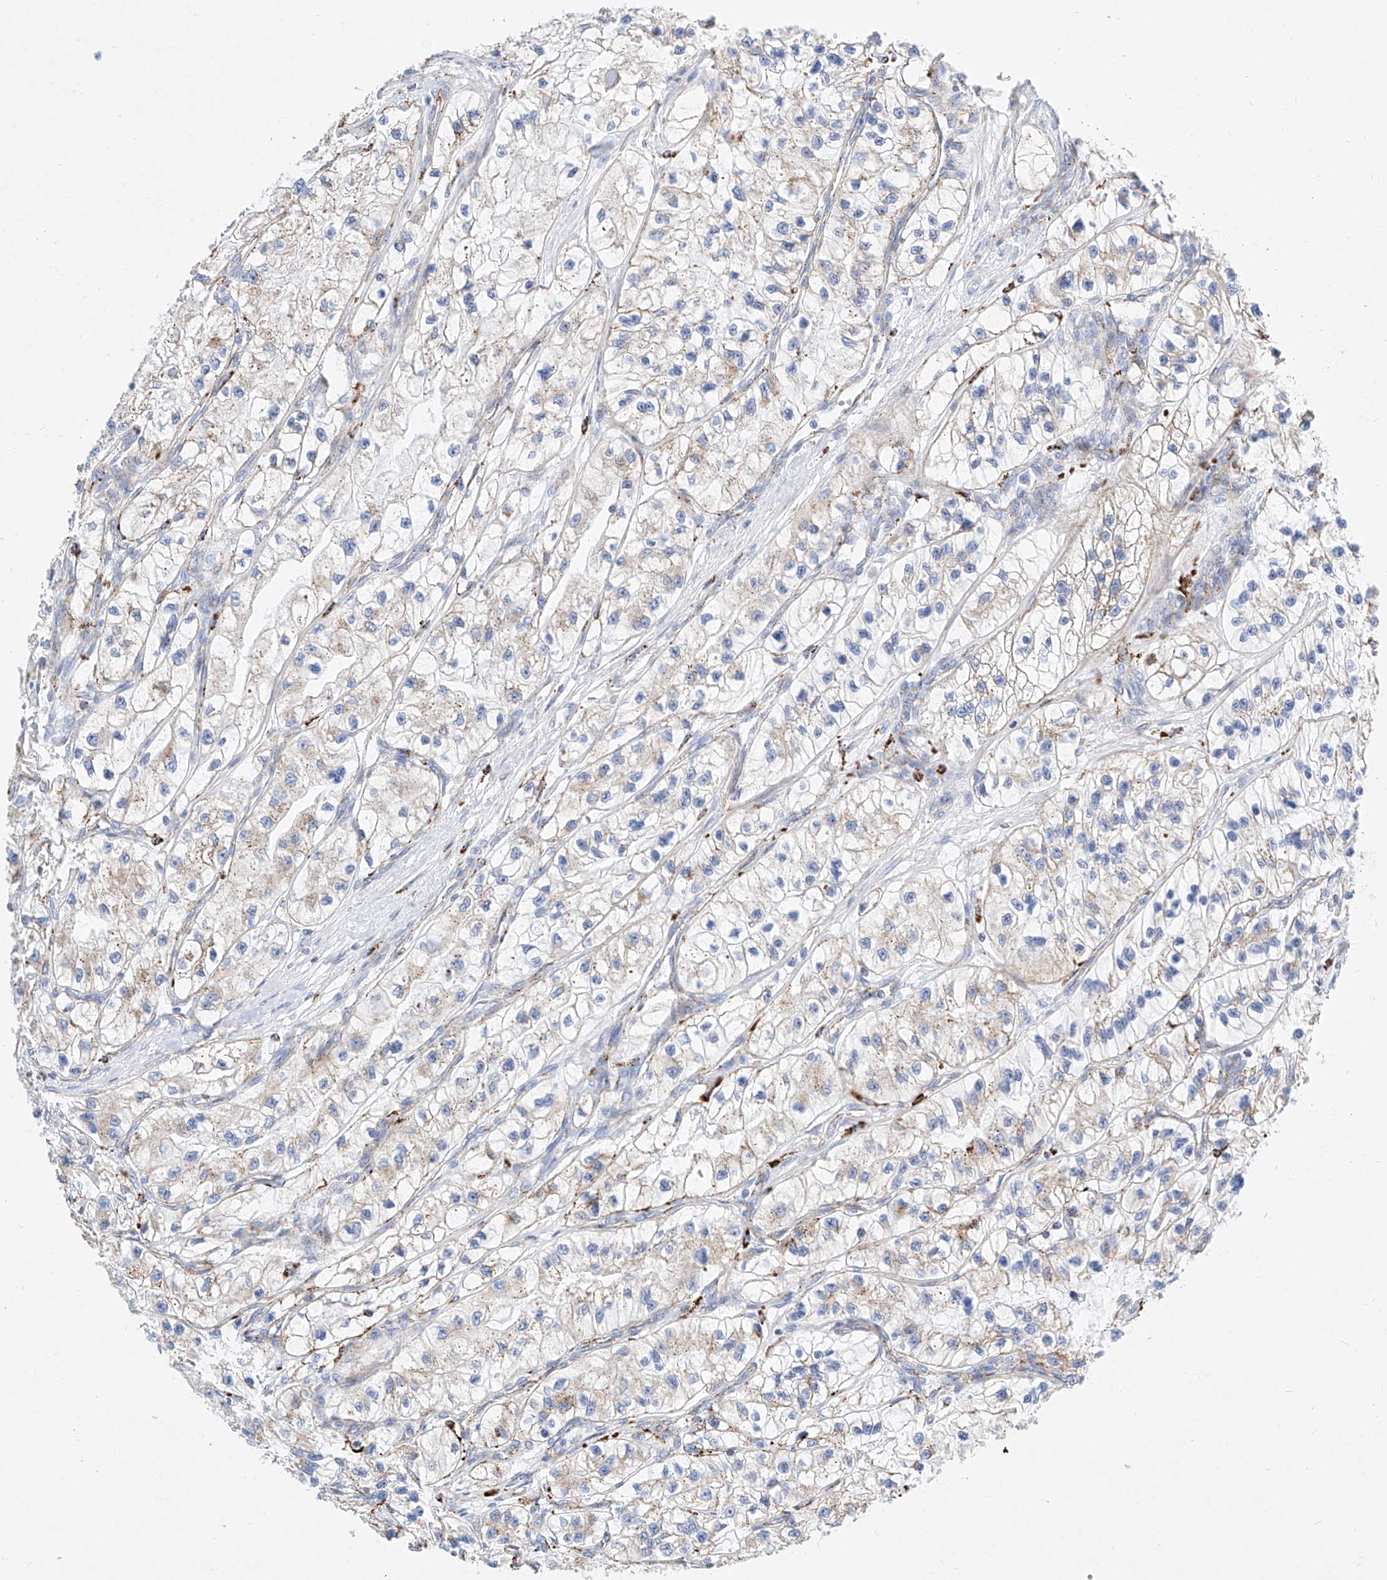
{"staining": {"intensity": "weak", "quantity": "25%-75%", "location": "cytoplasmic/membranous"}, "tissue": "renal cancer", "cell_type": "Tumor cells", "image_type": "cancer", "snomed": [{"axis": "morphology", "description": "Adenocarcinoma, NOS"}, {"axis": "topography", "description": "Kidney"}], "caption": "Protein analysis of renal cancer (adenocarcinoma) tissue displays weak cytoplasmic/membranous positivity in approximately 25%-75% of tumor cells.", "gene": "C6orf62", "patient": {"sex": "female", "age": 57}}